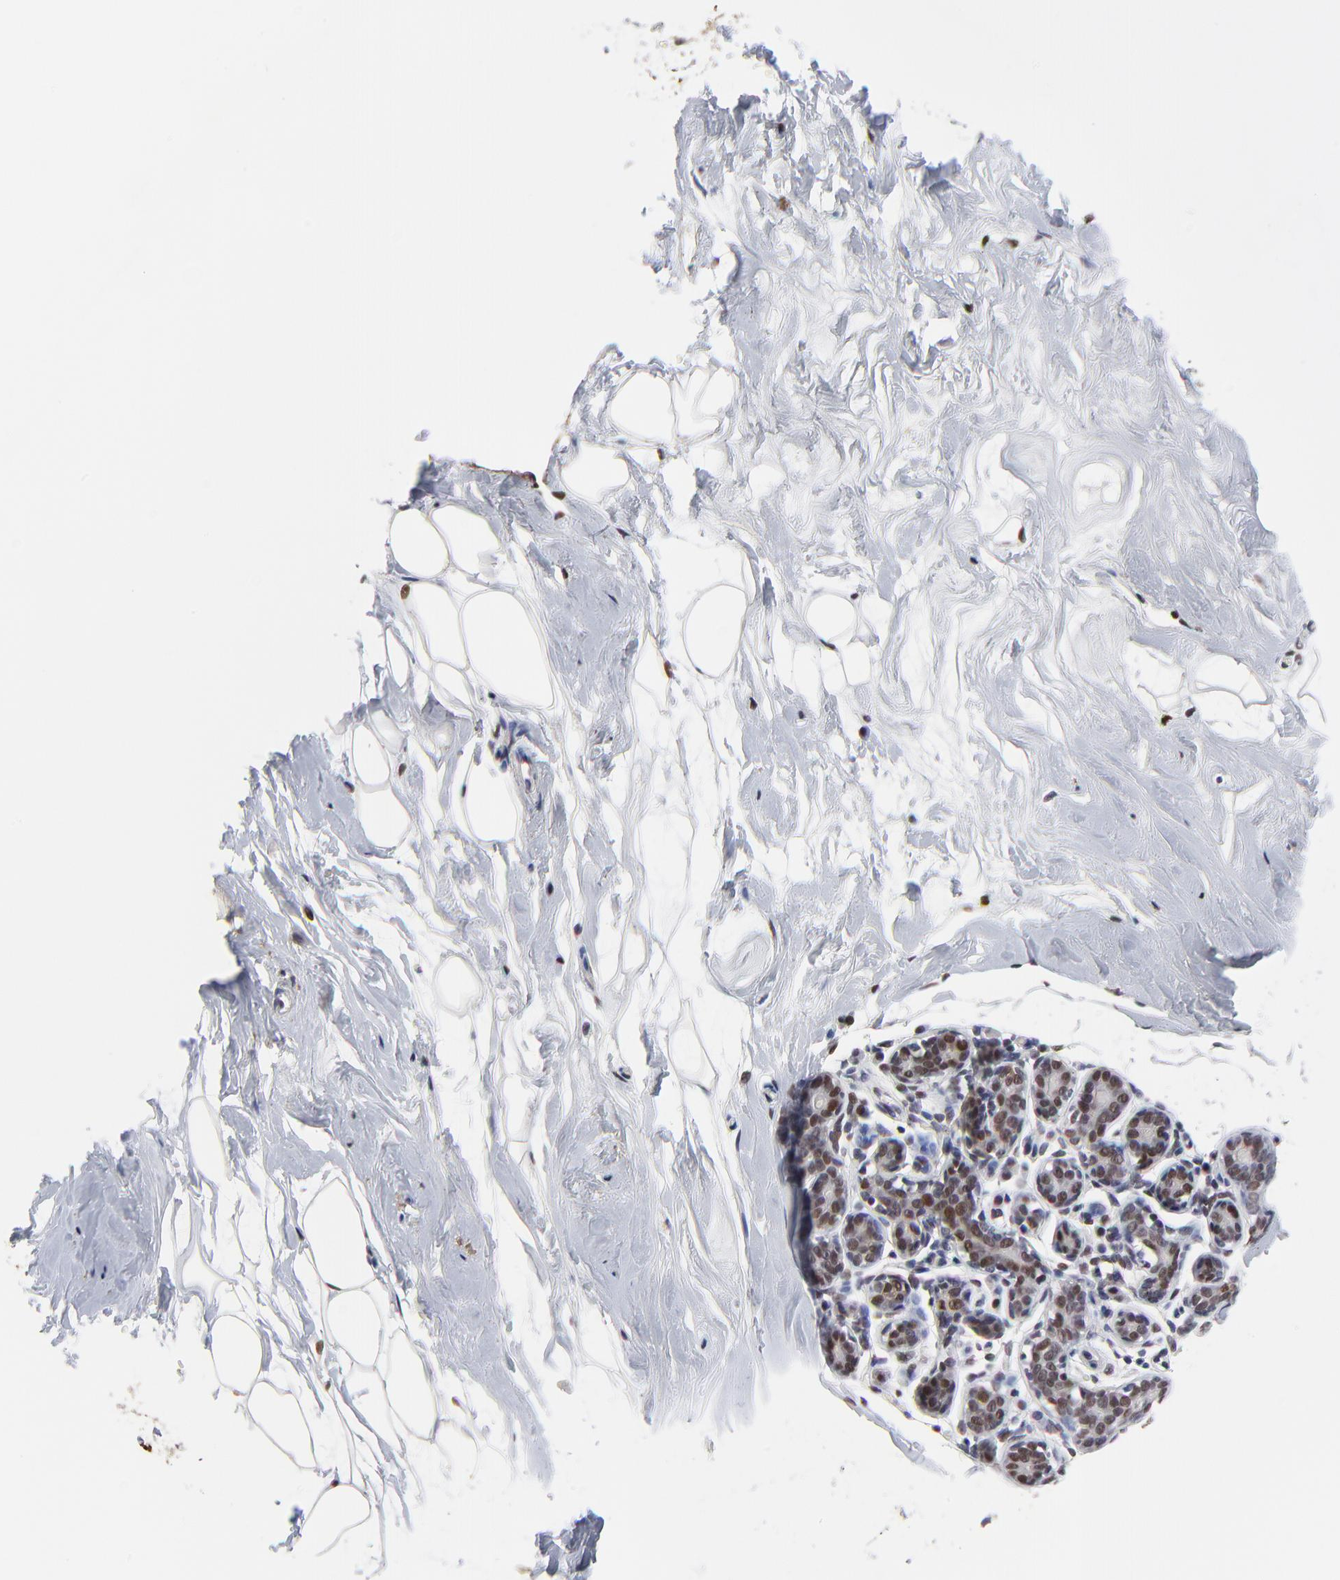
{"staining": {"intensity": "negative", "quantity": "none", "location": "none"}, "tissue": "breast", "cell_type": "Adipocytes", "image_type": "normal", "snomed": [{"axis": "morphology", "description": "Normal tissue, NOS"}, {"axis": "morphology", "description": "Fibrosis, NOS"}, {"axis": "topography", "description": "Breast"}], "caption": "Immunohistochemistry (IHC) micrograph of unremarkable breast: human breast stained with DAB (3,3'-diaminobenzidine) displays no significant protein positivity in adipocytes.", "gene": "OGFOD1", "patient": {"sex": "female", "age": 39}}